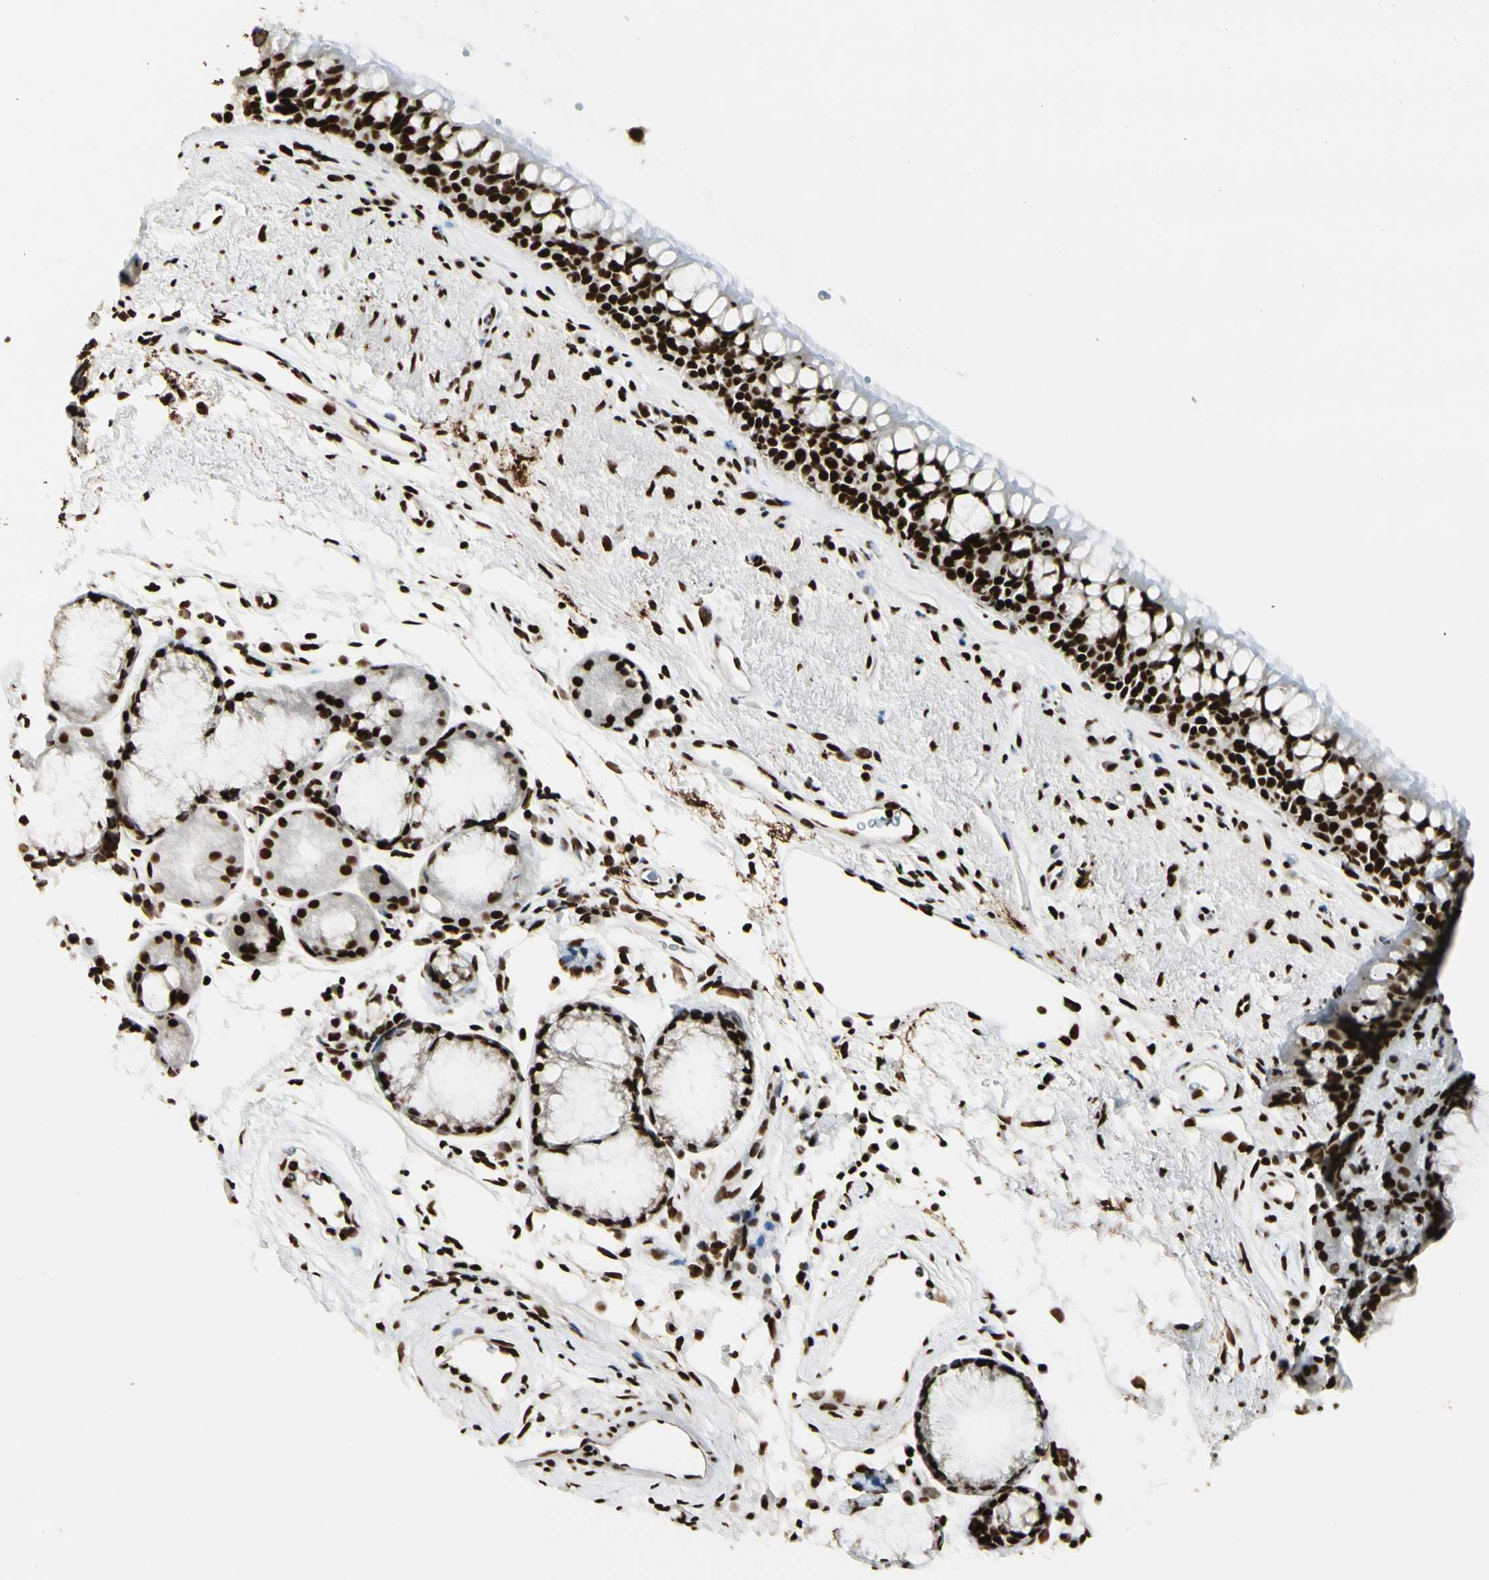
{"staining": {"intensity": "strong", "quantity": ">75%", "location": "nuclear"}, "tissue": "bronchus", "cell_type": "Respiratory epithelial cells", "image_type": "normal", "snomed": [{"axis": "morphology", "description": "Normal tissue, NOS"}, {"axis": "topography", "description": "Bronchus"}], "caption": "Bronchus stained with immunohistochemistry demonstrates strong nuclear expression in approximately >75% of respiratory epithelial cells. (Brightfield microscopy of DAB IHC at high magnification).", "gene": "FUS", "patient": {"sex": "female", "age": 54}}